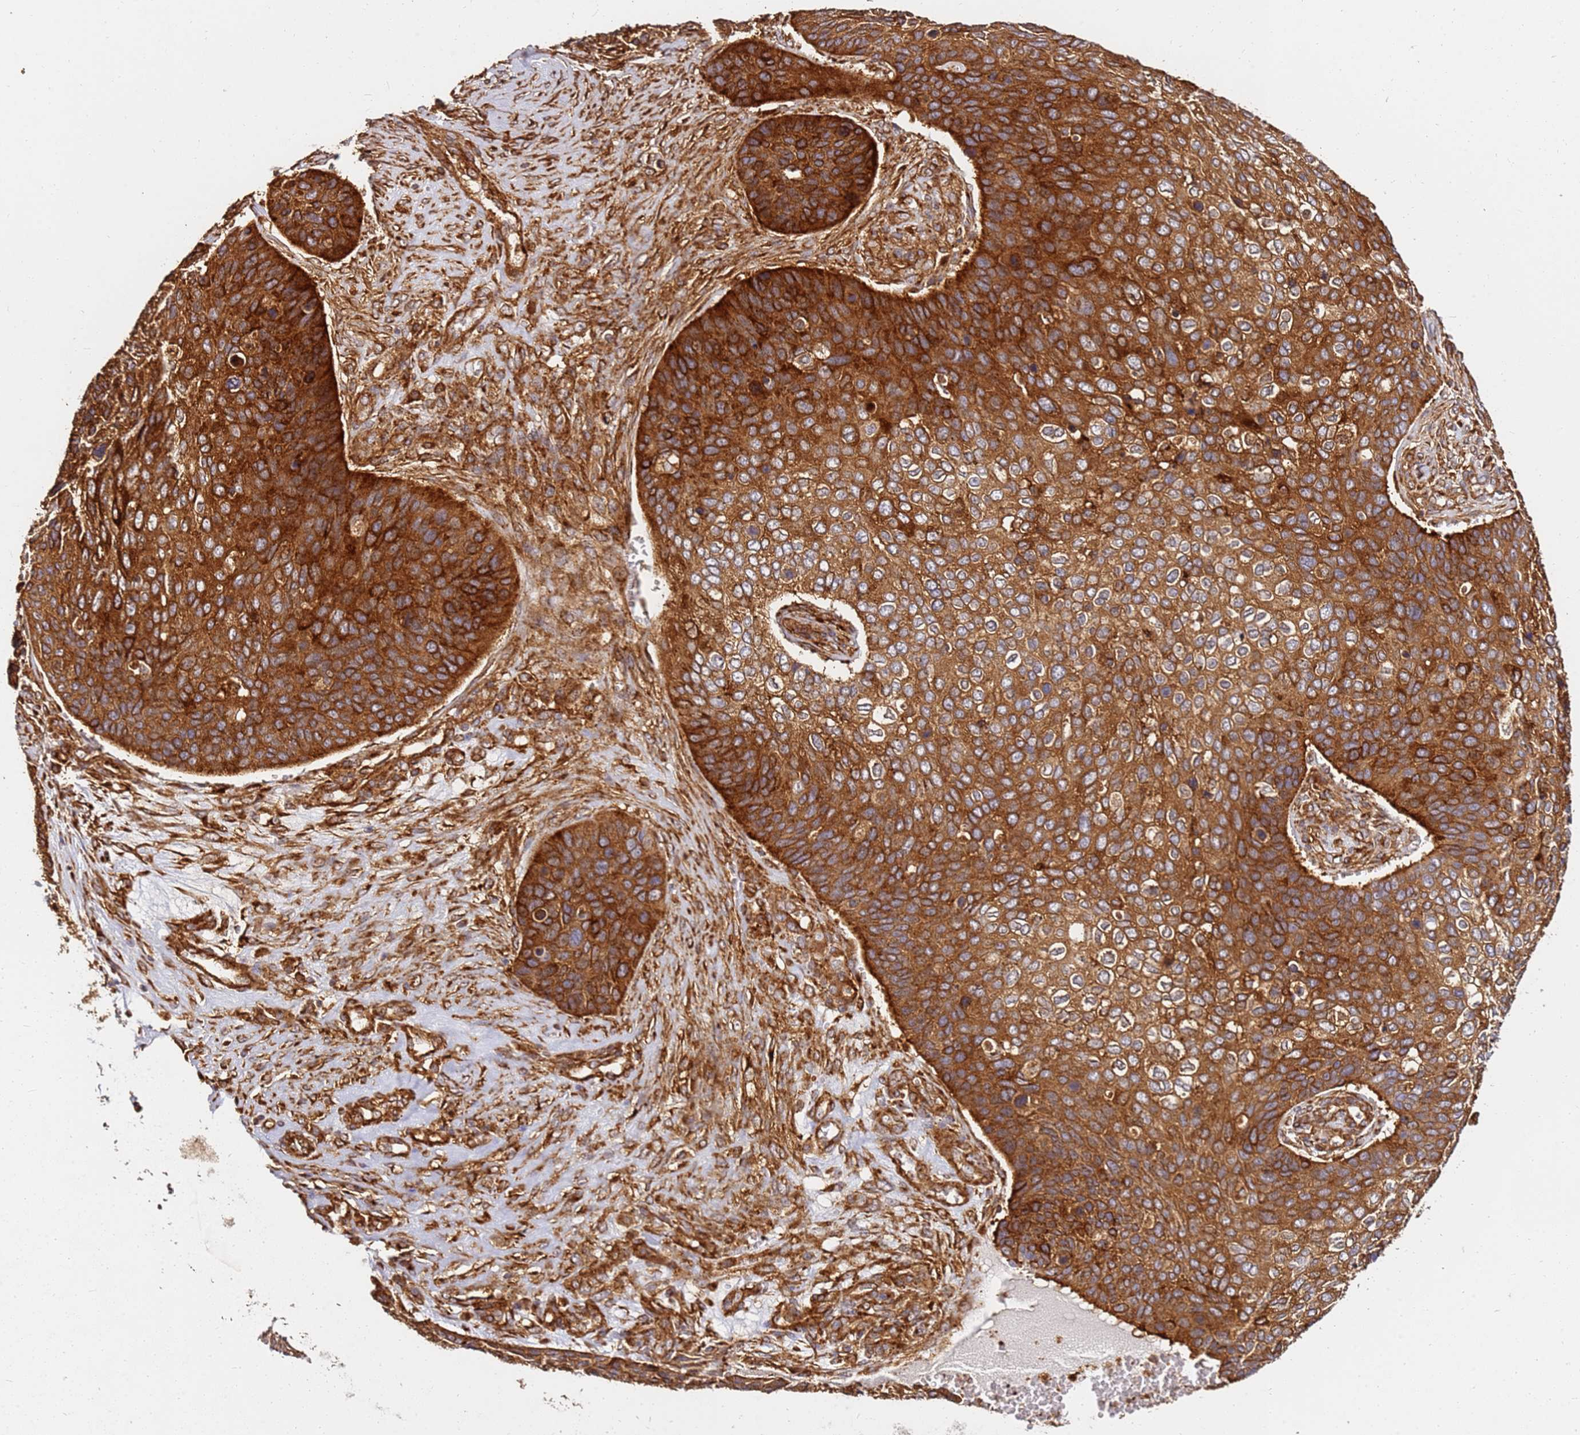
{"staining": {"intensity": "strong", "quantity": ">75%", "location": "cytoplasmic/membranous"}, "tissue": "skin cancer", "cell_type": "Tumor cells", "image_type": "cancer", "snomed": [{"axis": "morphology", "description": "Basal cell carcinoma"}, {"axis": "topography", "description": "Skin"}], "caption": "An immunohistochemistry micrograph of neoplastic tissue is shown. Protein staining in brown highlights strong cytoplasmic/membranous positivity in basal cell carcinoma (skin) within tumor cells.", "gene": "DVL3", "patient": {"sex": "female", "age": 74}}